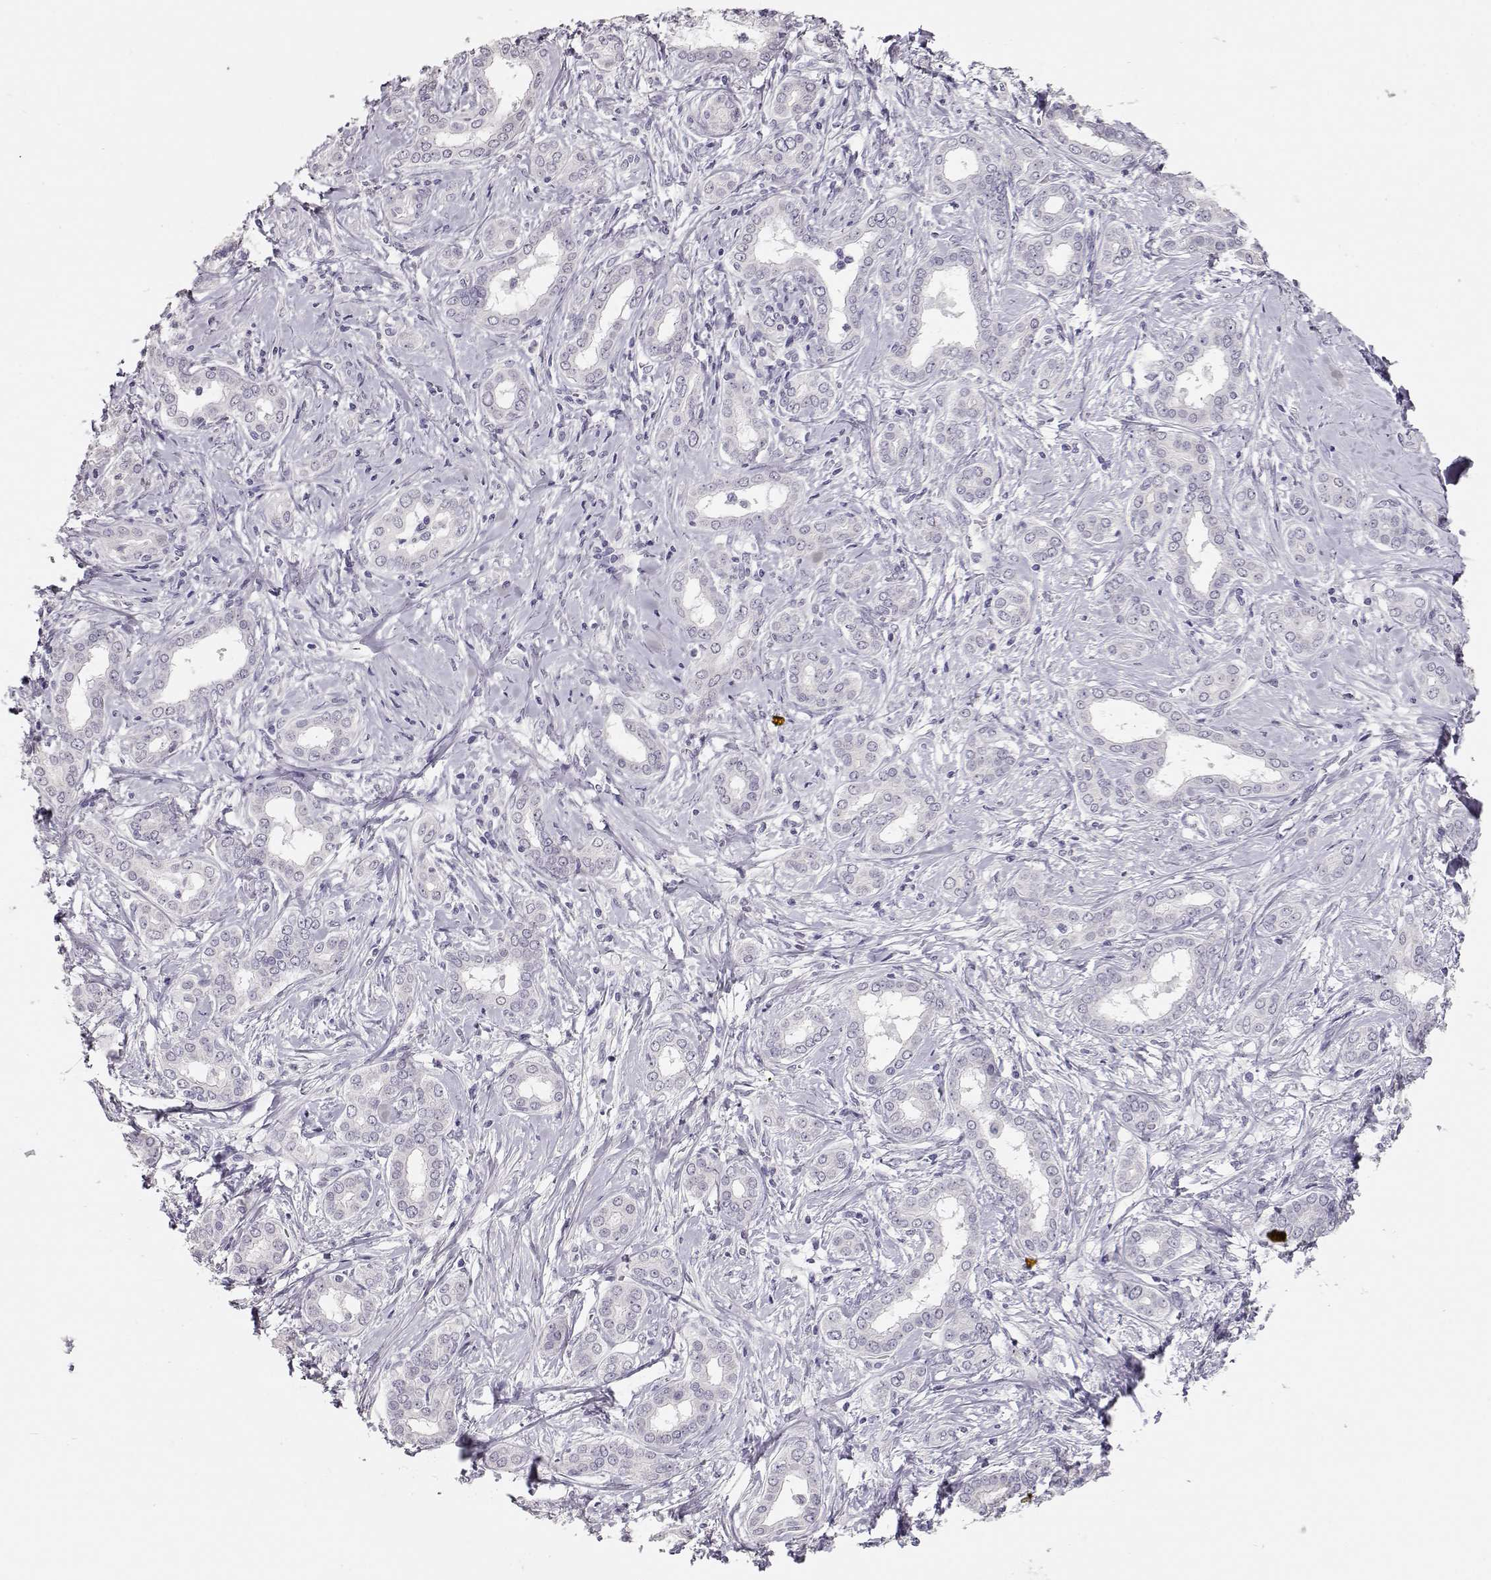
{"staining": {"intensity": "negative", "quantity": "none", "location": "none"}, "tissue": "liver cancer", "cell_type": "Tumor cells", "image_type": "cancer", "snomed": [{"axis": "morphology", "description": "Cholangiocarcinoma"}, {"axis": "topography", "description": "Liver"}], "caption": "Cholangiocarcinoma (liver) stained for a protein using immunohistochemistry (IHC) displays no positivity tumor cells.", "gene": "MAGEC1", "patient": {"sex": "female", "age": 47}}